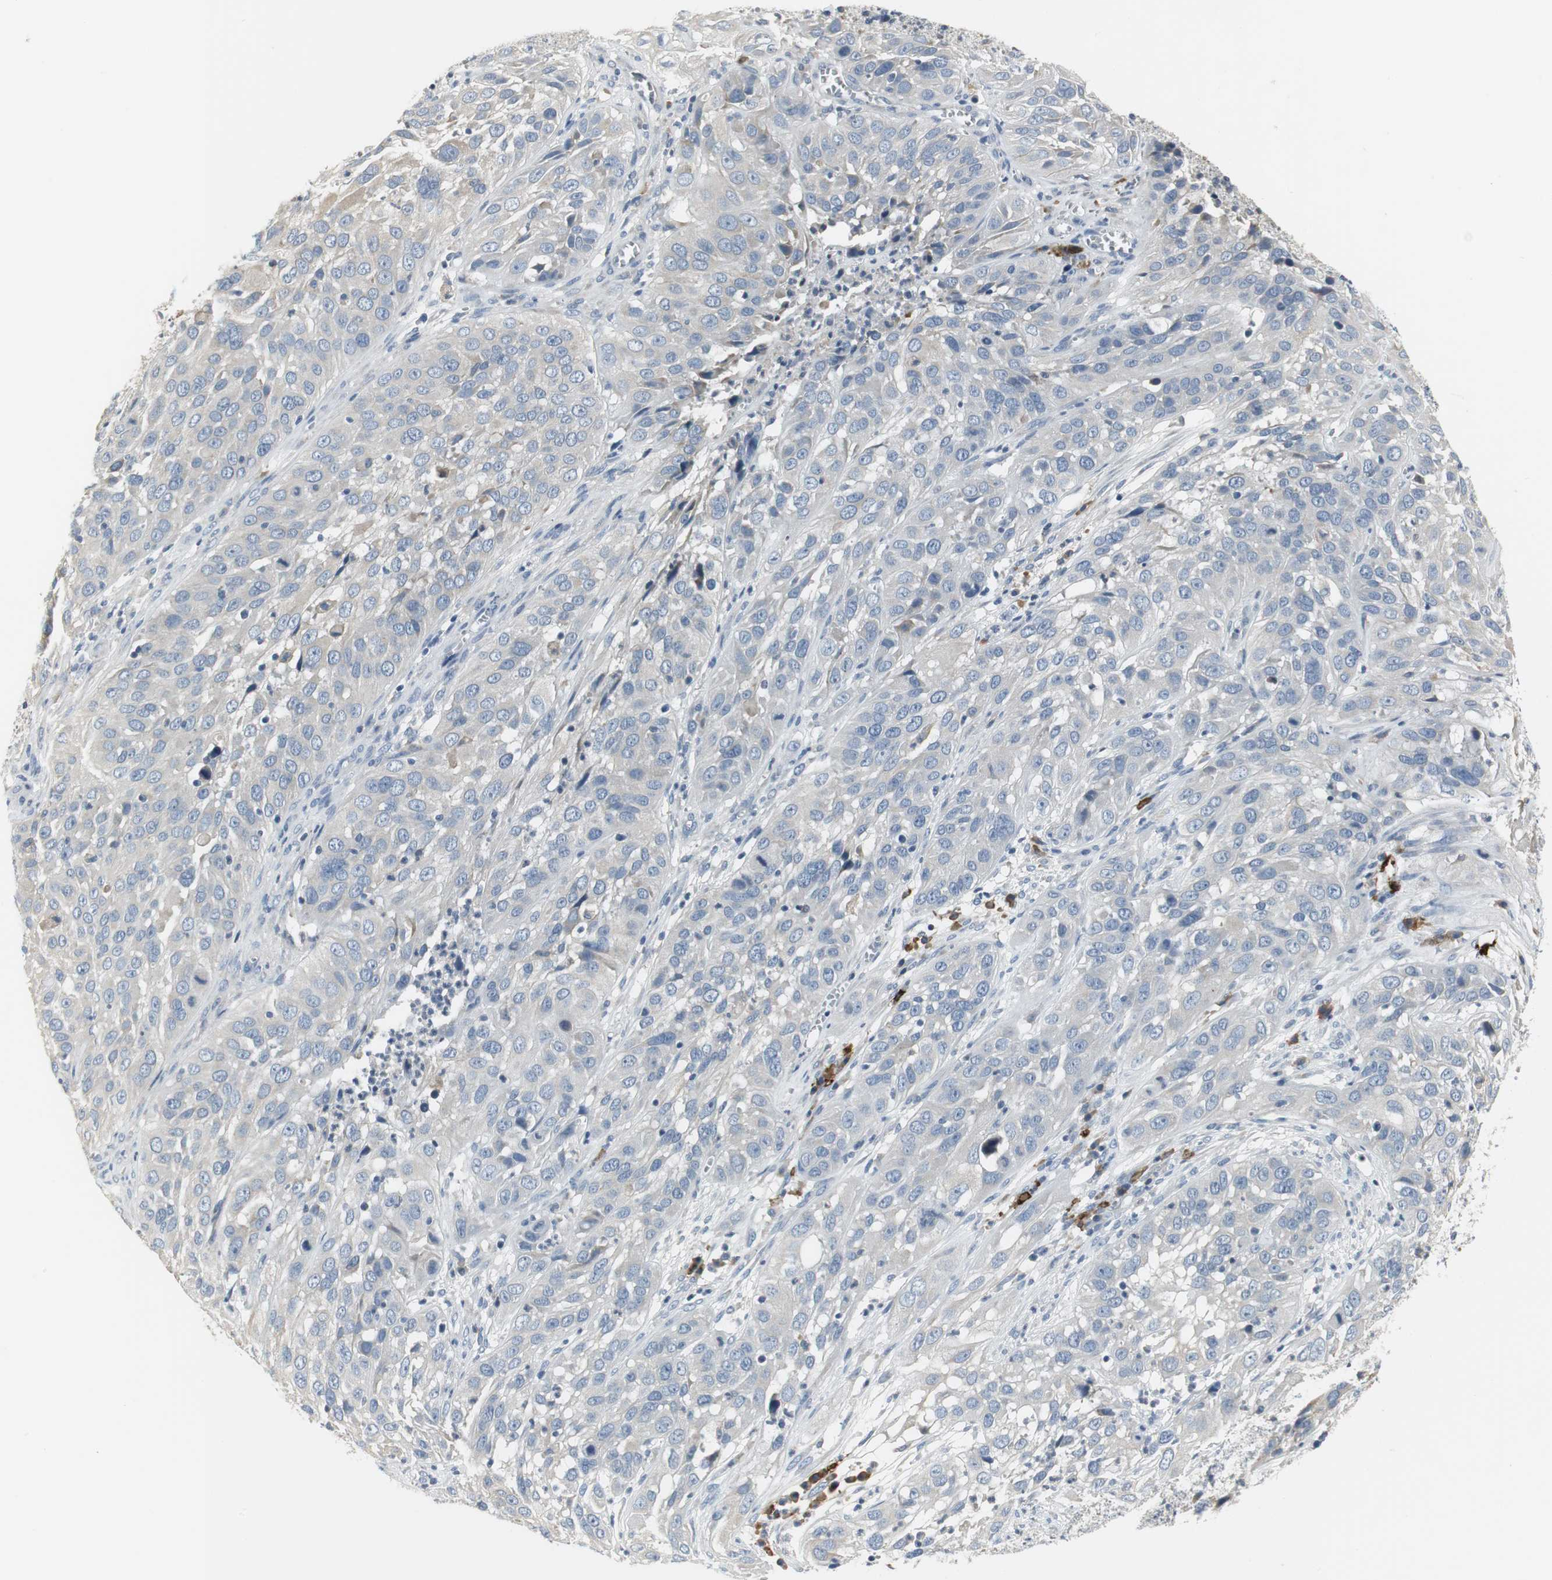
{"staining": {"intensity": "negative", "quantity": "none", "location": "none"}, "tissue": "cervical cancer", "cell_type": "Tumor cells", "image_type": "cancer", "snomed": [{"axis": "morphology", "description": "Squamous cell carcinoma, NOS"}, {"axis": "topography", "description": "Cervix"}], "caption": "The immunohistochemistry (IHC) micrograph has no significant staining in tumor cells of cervical cancer tissue. Brightfield microscopy of immunohistochemistry (IHC) stained with DAB (brown) and hematoxylin (blue), captured at high magnification.", "gene": "SLC2A5", "patient": {"sex": "female", "age": 32}}